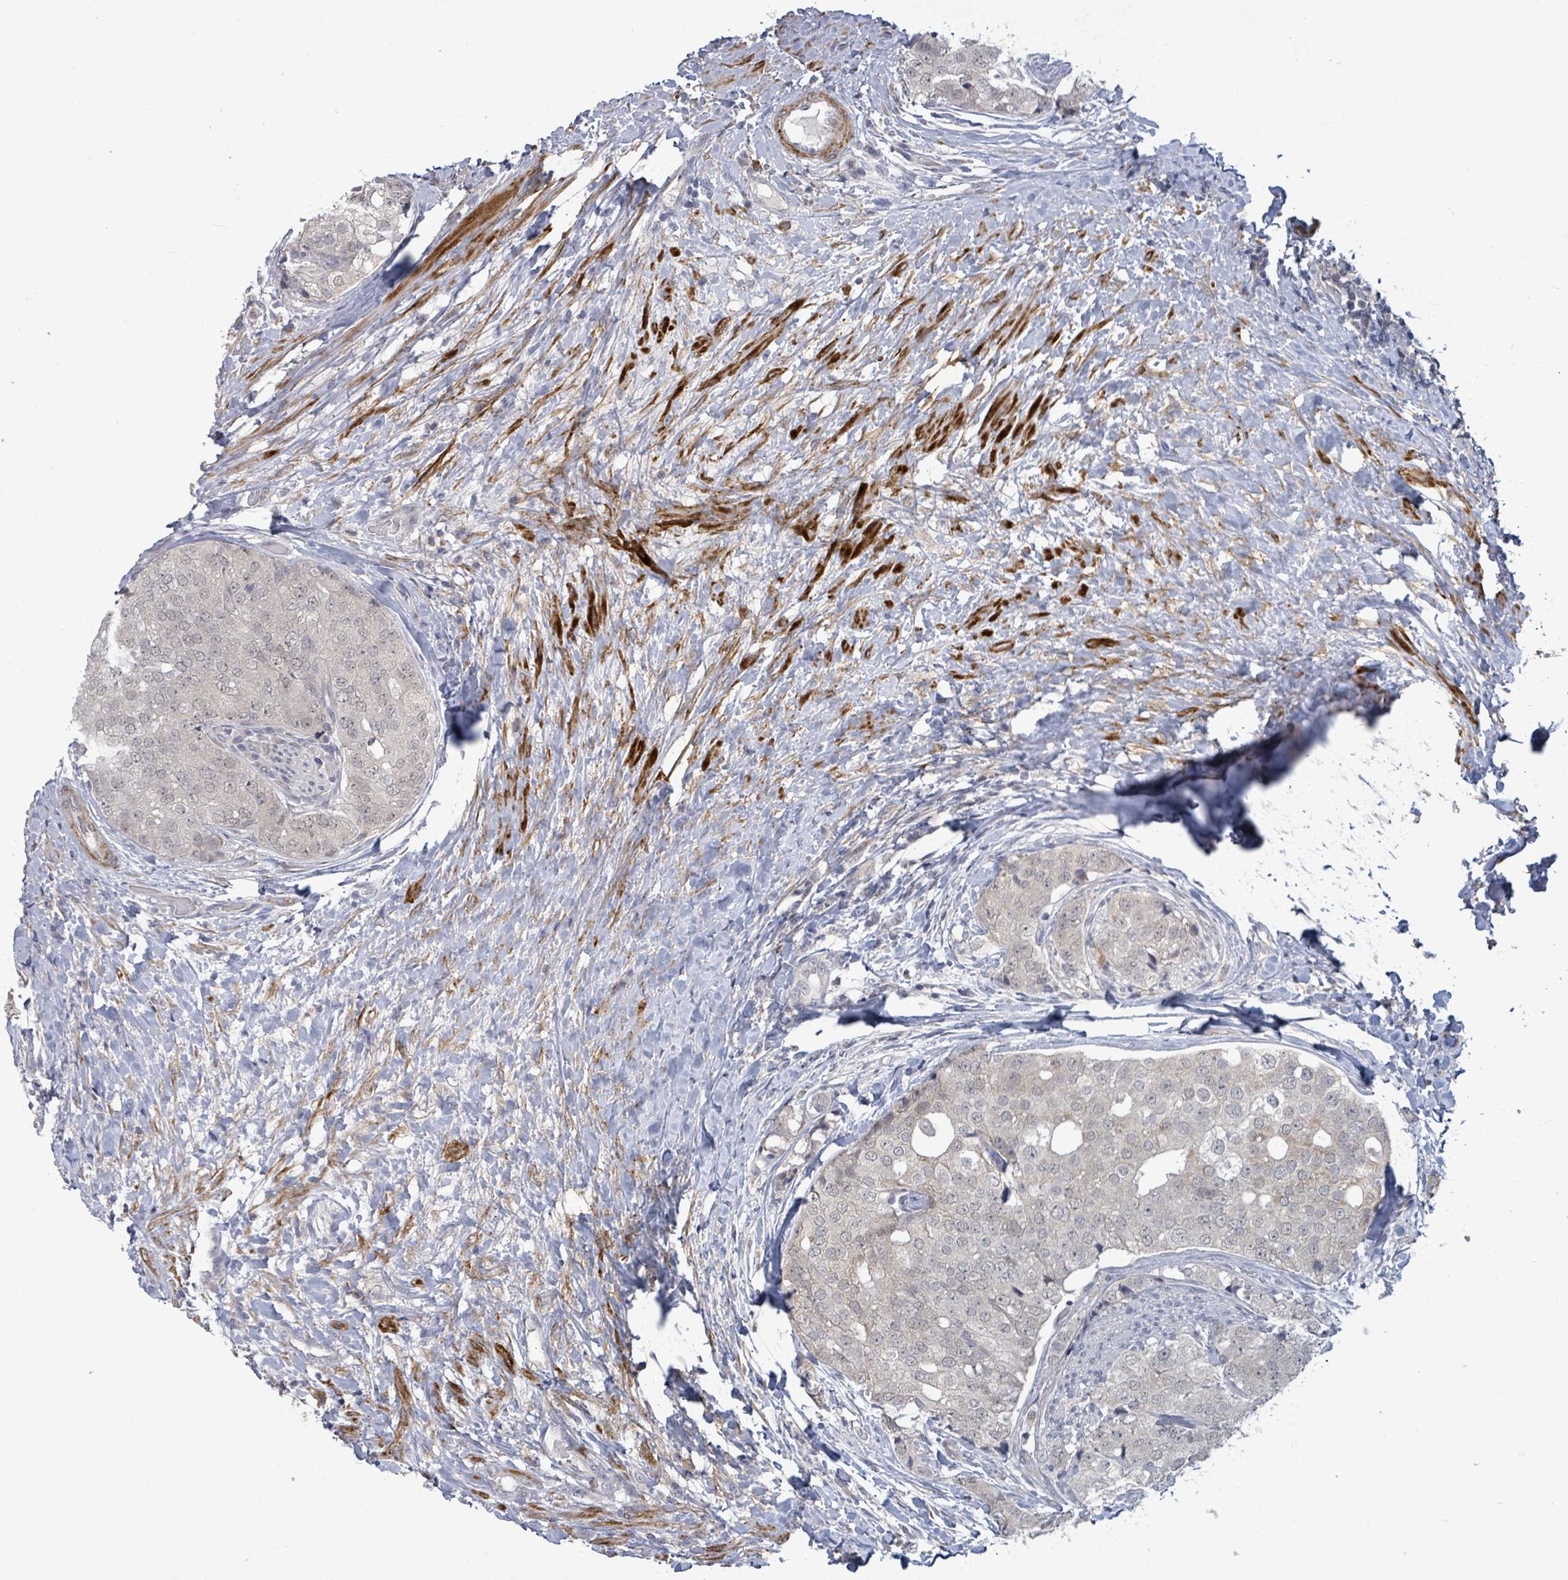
{"staining": {"intensity": "negative", "quantity": "none", "location": "none"}, "tissue": "prostate cancer", "cell_type": "Tumor cells", "image_type": "cancer", "snomed": [{"axis": "morphology", "description": "Adenocarcinoma, High grade"}, {"axis": "topography", "description": "Prostate"}], "caption": "Tumor cells are negative for protein expression in human high-grade adenocarcinoma (prostate).", "gene": "AMMECR1", "patient": {"sex": "male", "age": 49}}